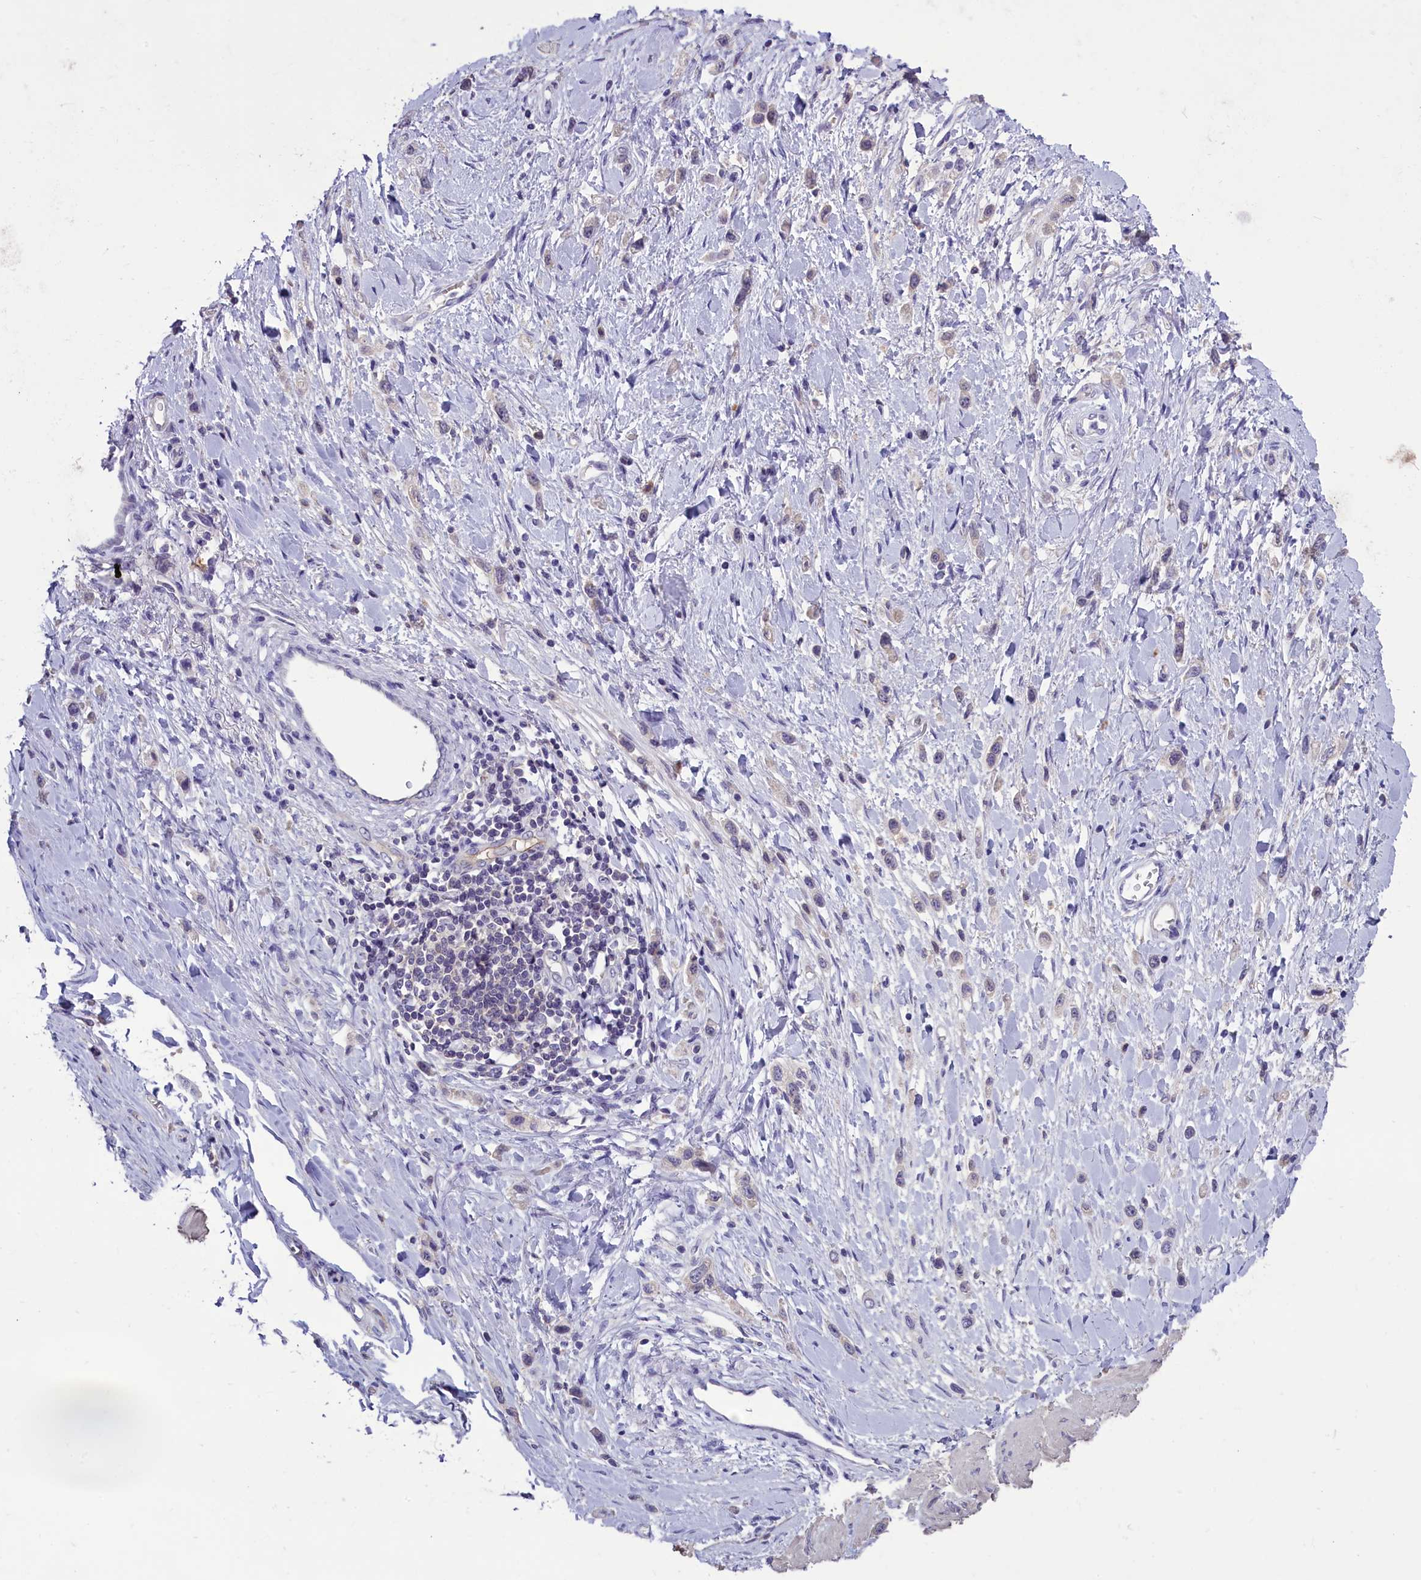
{"staining": {"intensity": "negative", "quantity": "none", "location": "none"}, "tissue": "stomach cancer", "cell_type": "Tumor cells", "image_type": "cancer", "snomed": [{"axis": "morphology", "description": "Adenocarcinoma, NOS"}, {"axis": "topography", "description": "Stomach"}], "caption": "Tumor cells show no significant protein expression in stomach adenocarcinoma.", "gene": "ENPP6", "patient": {"sex": "female", "age": 65}}